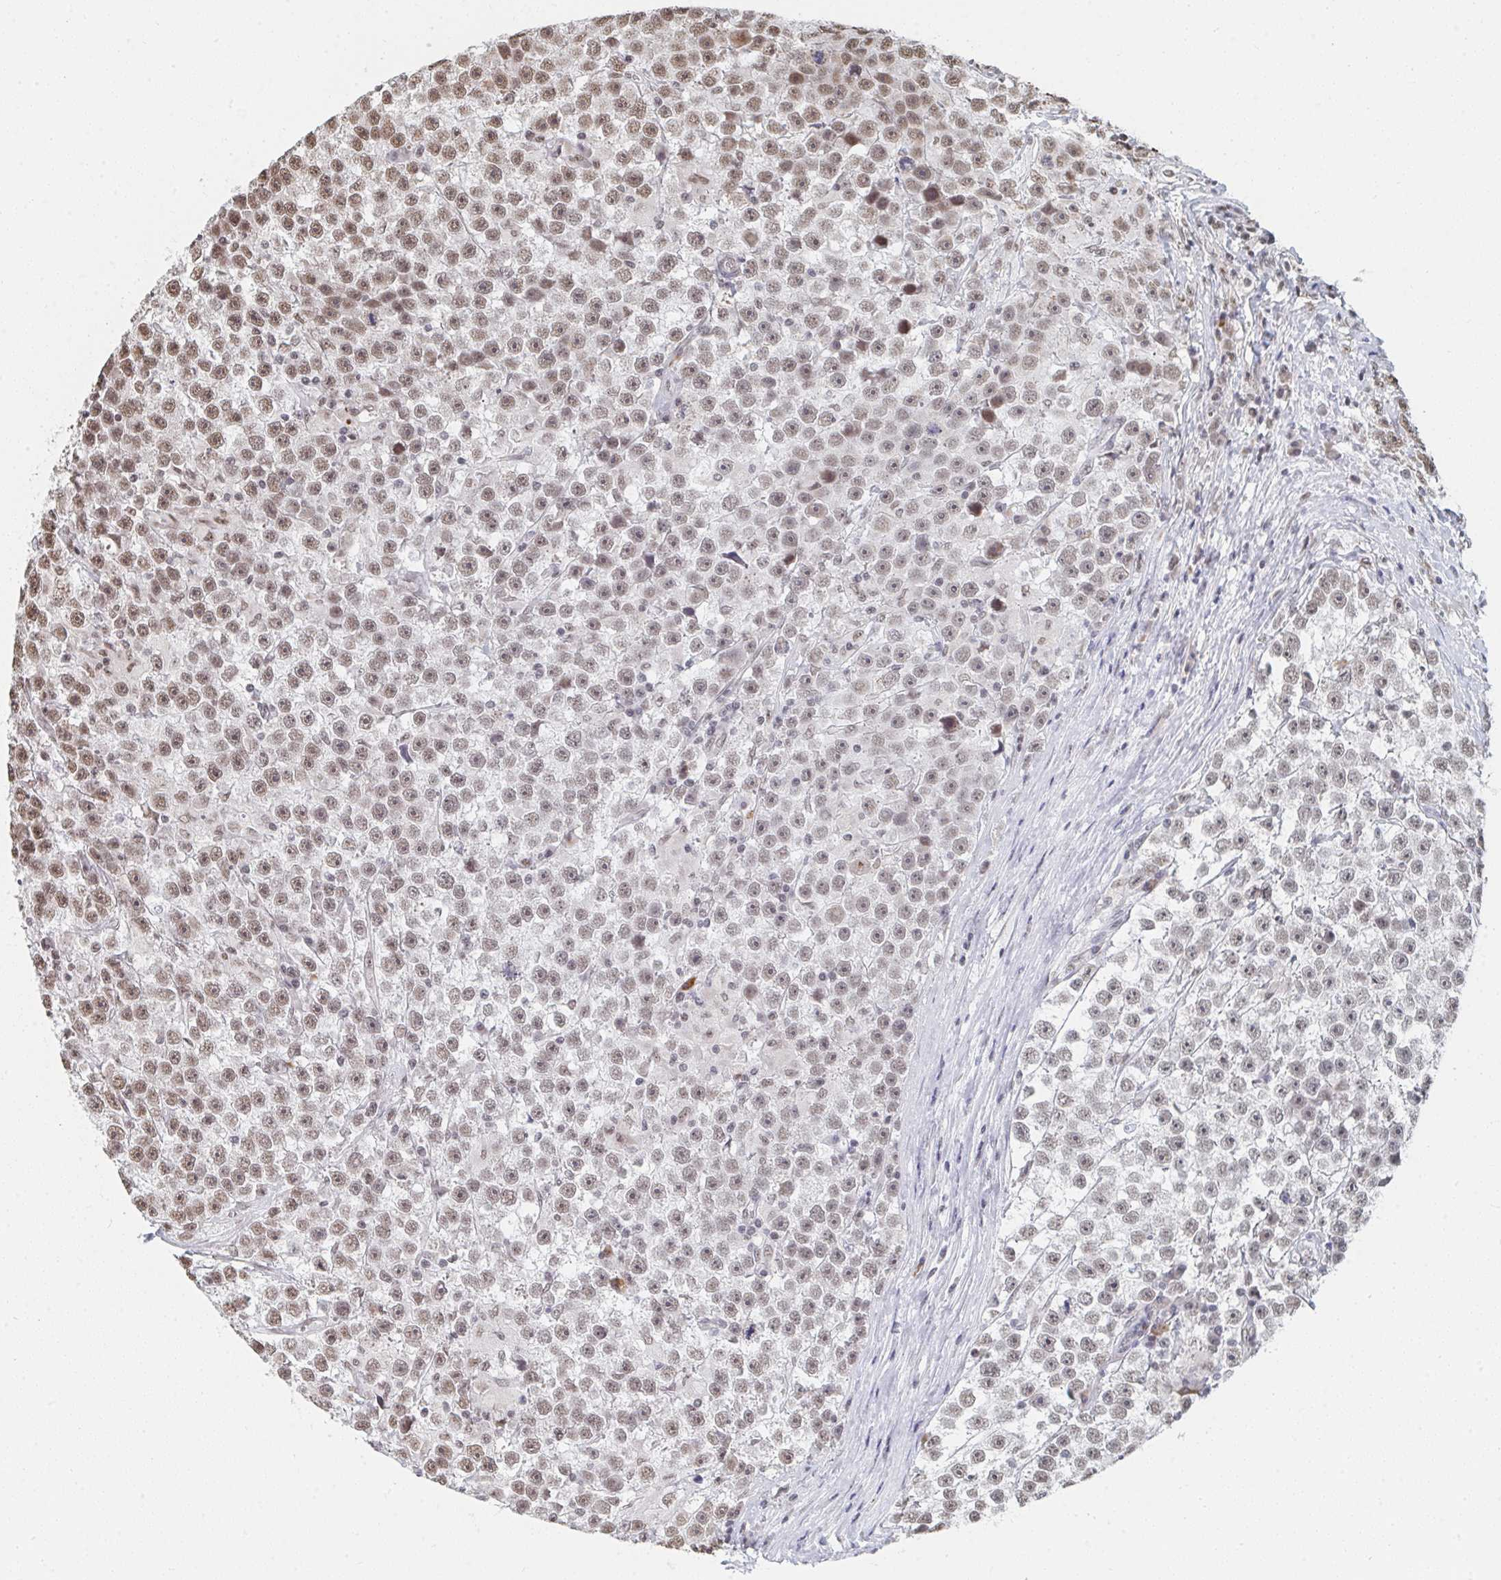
{"staining": {"intensity": "weak", "quantity": "25%-75%", "location": "nuclear"}, "tissue": "testis cancer", "cell_type": "Tumor cells", "image_type": "cancer", "snomed": [{"axis": "morphology", "description": "Seminoma, NOS"}, {"axis": "topography", "description": "Testis"}], "caption": "High-magnification brightfield microscopy of testis cancer (seminoma) stained with DAB (brown) and counterstained with hematoxylin (blue). tumor cells exhibit weak nuclear positivity is seen in about25%-75% of cells.", "gene": "MBNL1", "patient": {"sex": "male", "age": 31}}